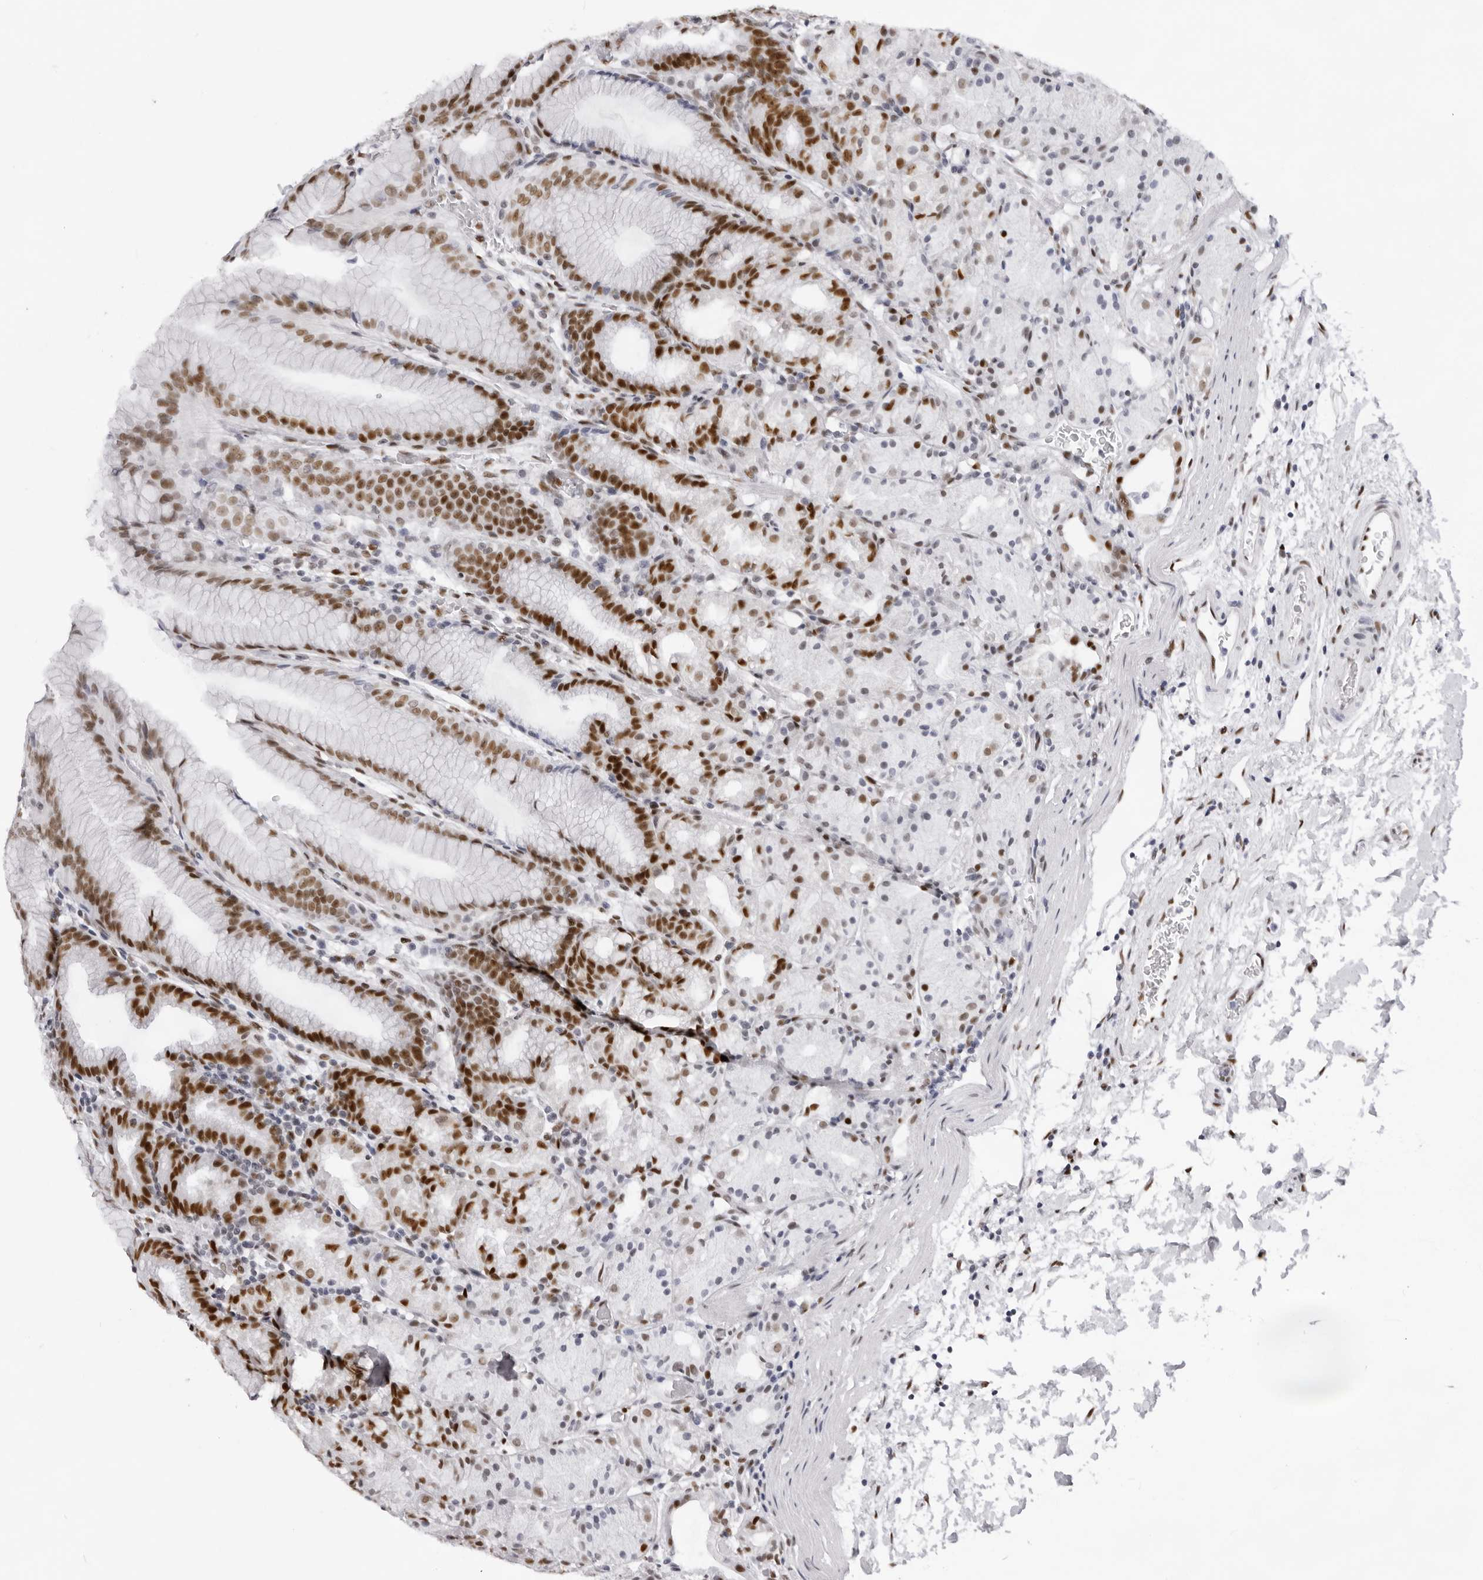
{"staining": {"intensity": "strong", "quantity": "25%-75%", "location": "nuclear"}, "tissue": "stomach", "cell_type": "Glandular cells", "image_type": "normal", "snomed": [{"axis": "morphology", "description": "Normal tissue, NOS"}, {"axis": "topography", "description": "Stomach, upper"}], "caption": "About 25%-75% of glandular cells in benign human stomach exhibit strong nuclear protein positivity as visualized by brown immunohistochemical staining.", "gene": "IRF2BP2", "patient": {"sex": "male", "age": 48}}